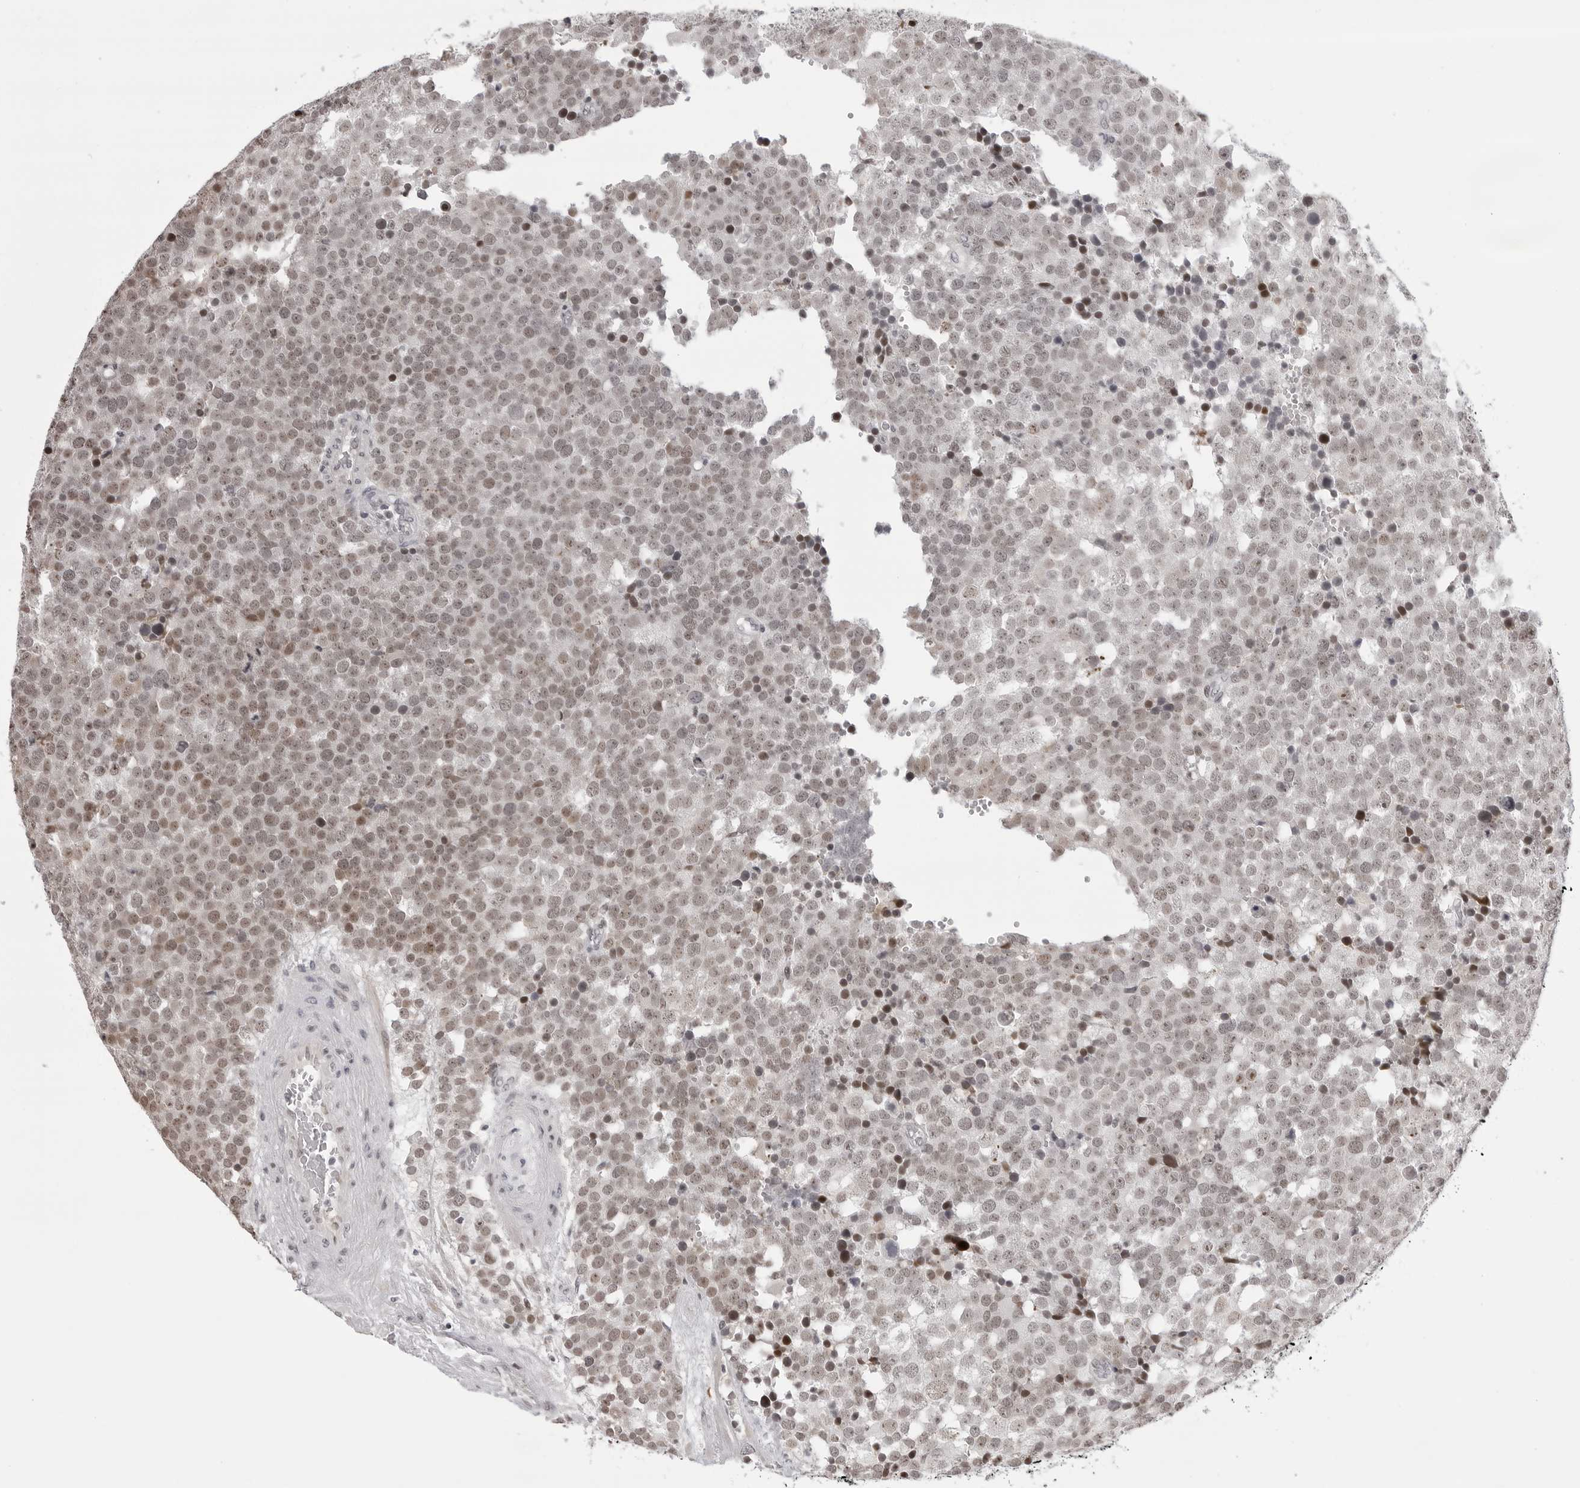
{"staining": {"intensity": "weak", "quantity": ">75%", "location": "nuclear"}, "tissue": "testis cancer", "cell_type": "Tumor cells", "image_type": "cancer", "snomed": [{"axis": "morphology", "description": "Seminoma, NOS"}, {"axis": "topography", "description": "Testis"}], "caption": "A low amount of weak nuclear staining is appreciated in approximately >75% of tumor cells in seminoma (testis) tissue.", "gene": "PHF3", "patient": {"sex": "male", "age": 71}}